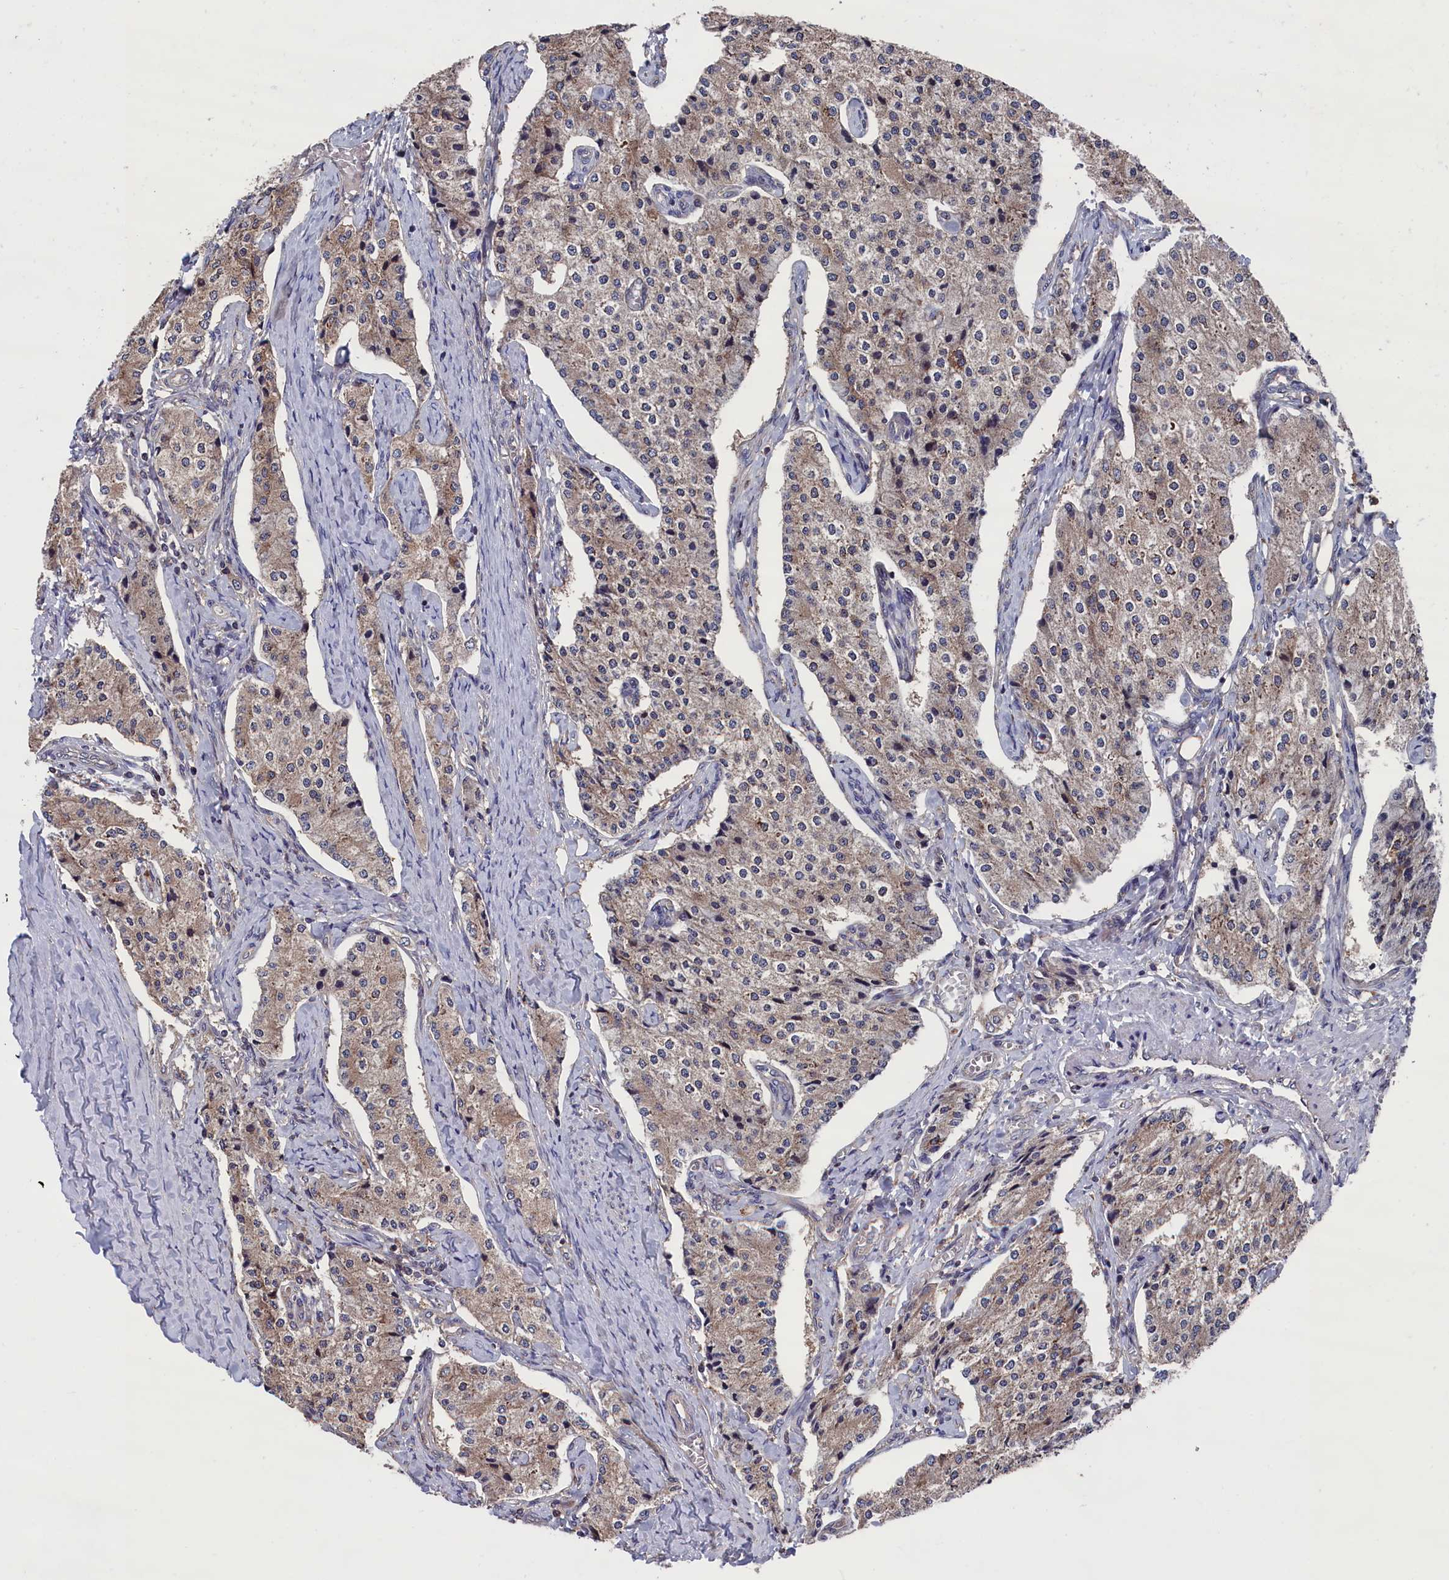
{"staining": {"intensity": "weak", "quantity": "25%-75%", "location": "cytoplasmic/membranous"}, "tissue": "carcinoid", "cell_type": "Tumor cells", "image_type": "cancer", "snomed": [{"axis": "morphology", "description": "Carcinoid, malignant, NOS"}, {"axis": "topography", "description": "Colon"}], "caption": "Tumor cells display low levels of weak cytoplasmic/membranous expression in approximately 25%-75% of cells in human carcinoid.", "gene": "SPATA13", "patient": {"sex": "female", "age": 52}}